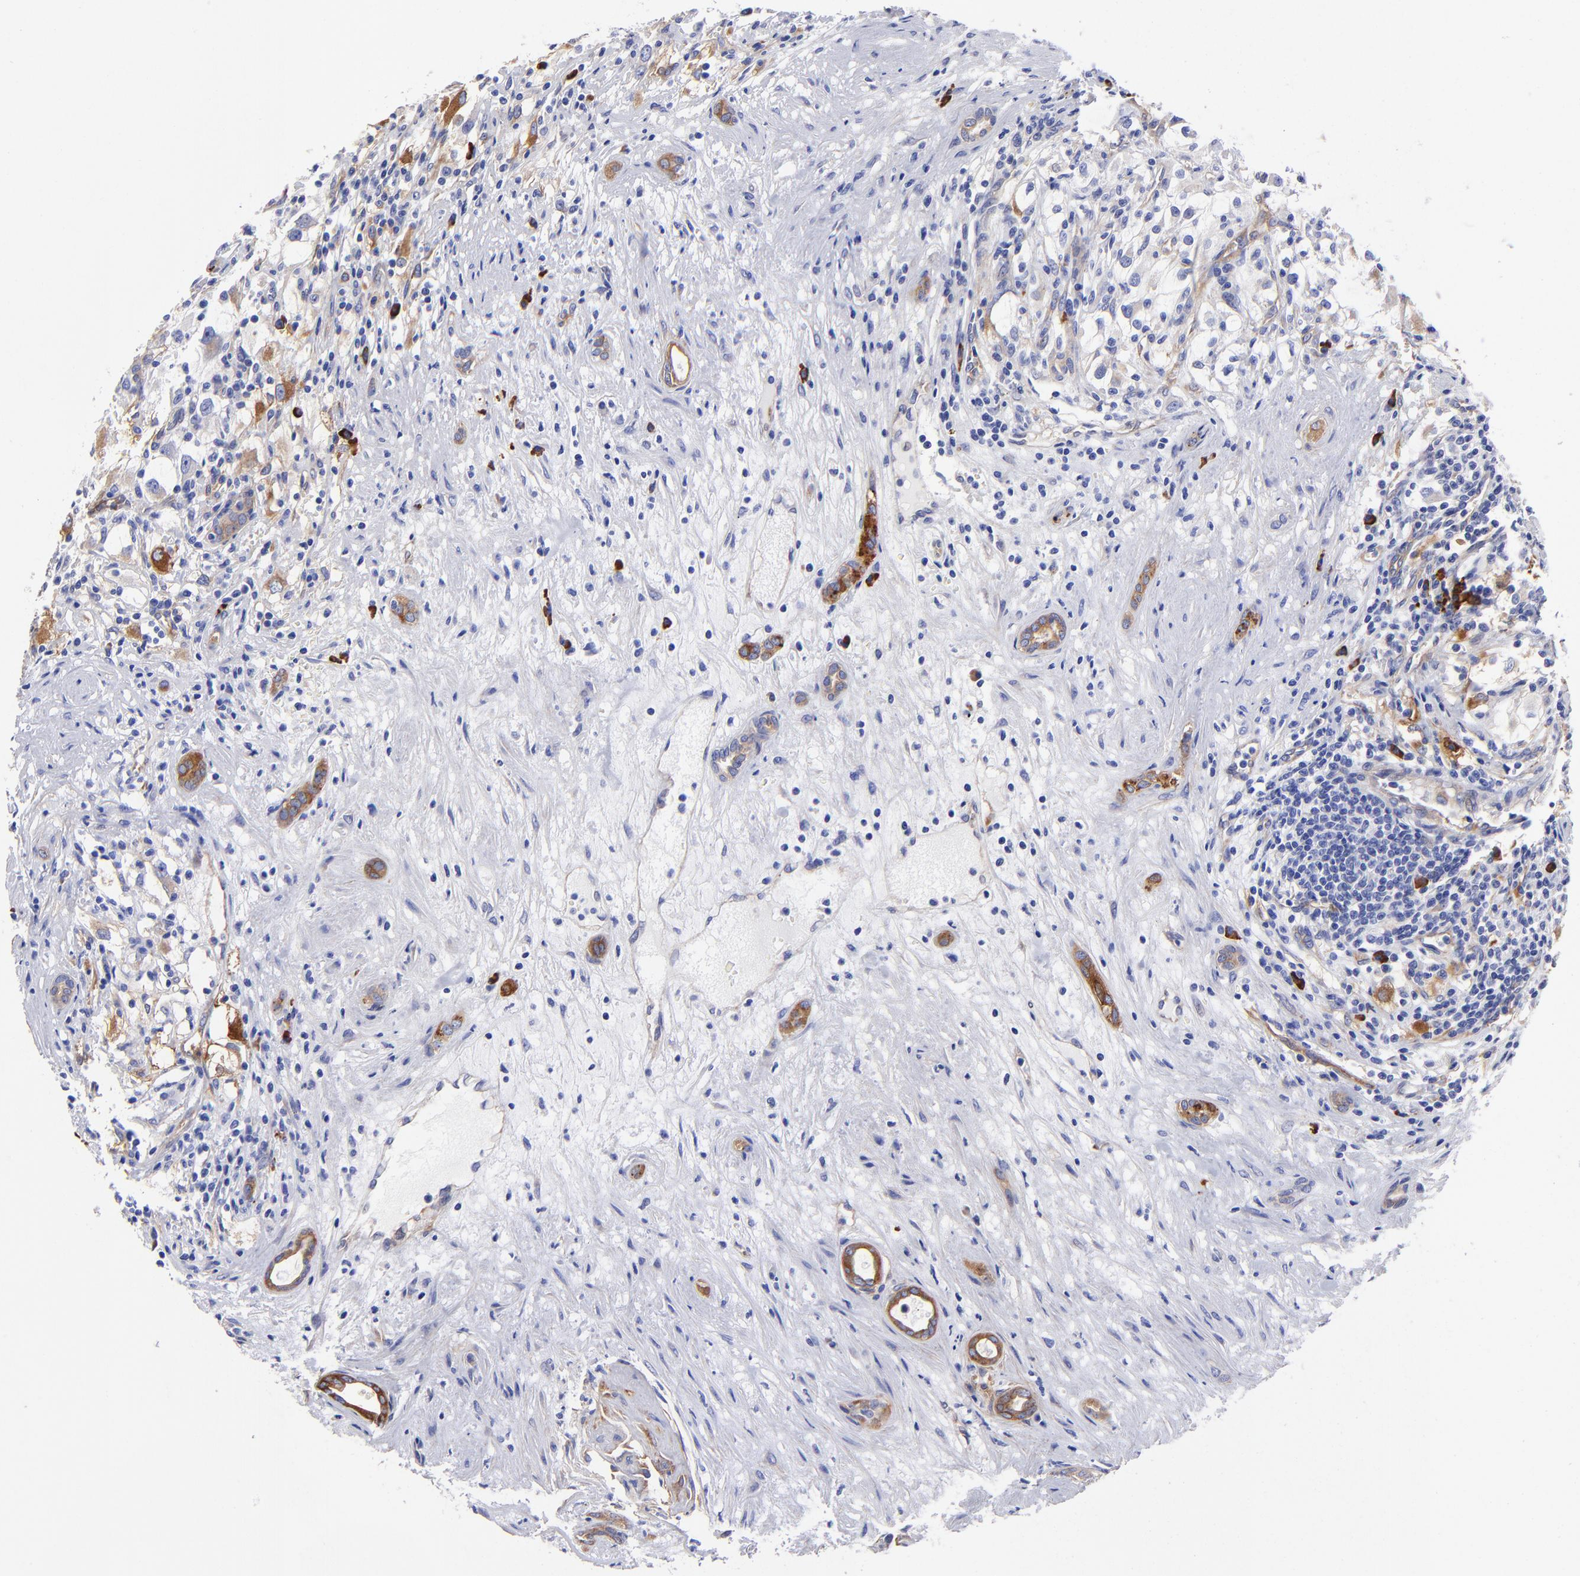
{"staining": {"intensity": "weak", "quantity": "<25%", "location": "cytoplasmic/membranous"}, "tissue": "renal cancer", "cell_type": "Tumor cells", "image_type": "cancer", "snomed": [{"axis": "morphology", "description": "Adenocarcinoma, NOS"}, {"axis": "topography", "description": "Kidney"}], "caption": "A histopathology image of adenocarcinoma (renal) stained for a protein shows no brown staining in tumor cells.", "gene": "PPFIBP1", "patient": {"sex": "female", "age": 52}}